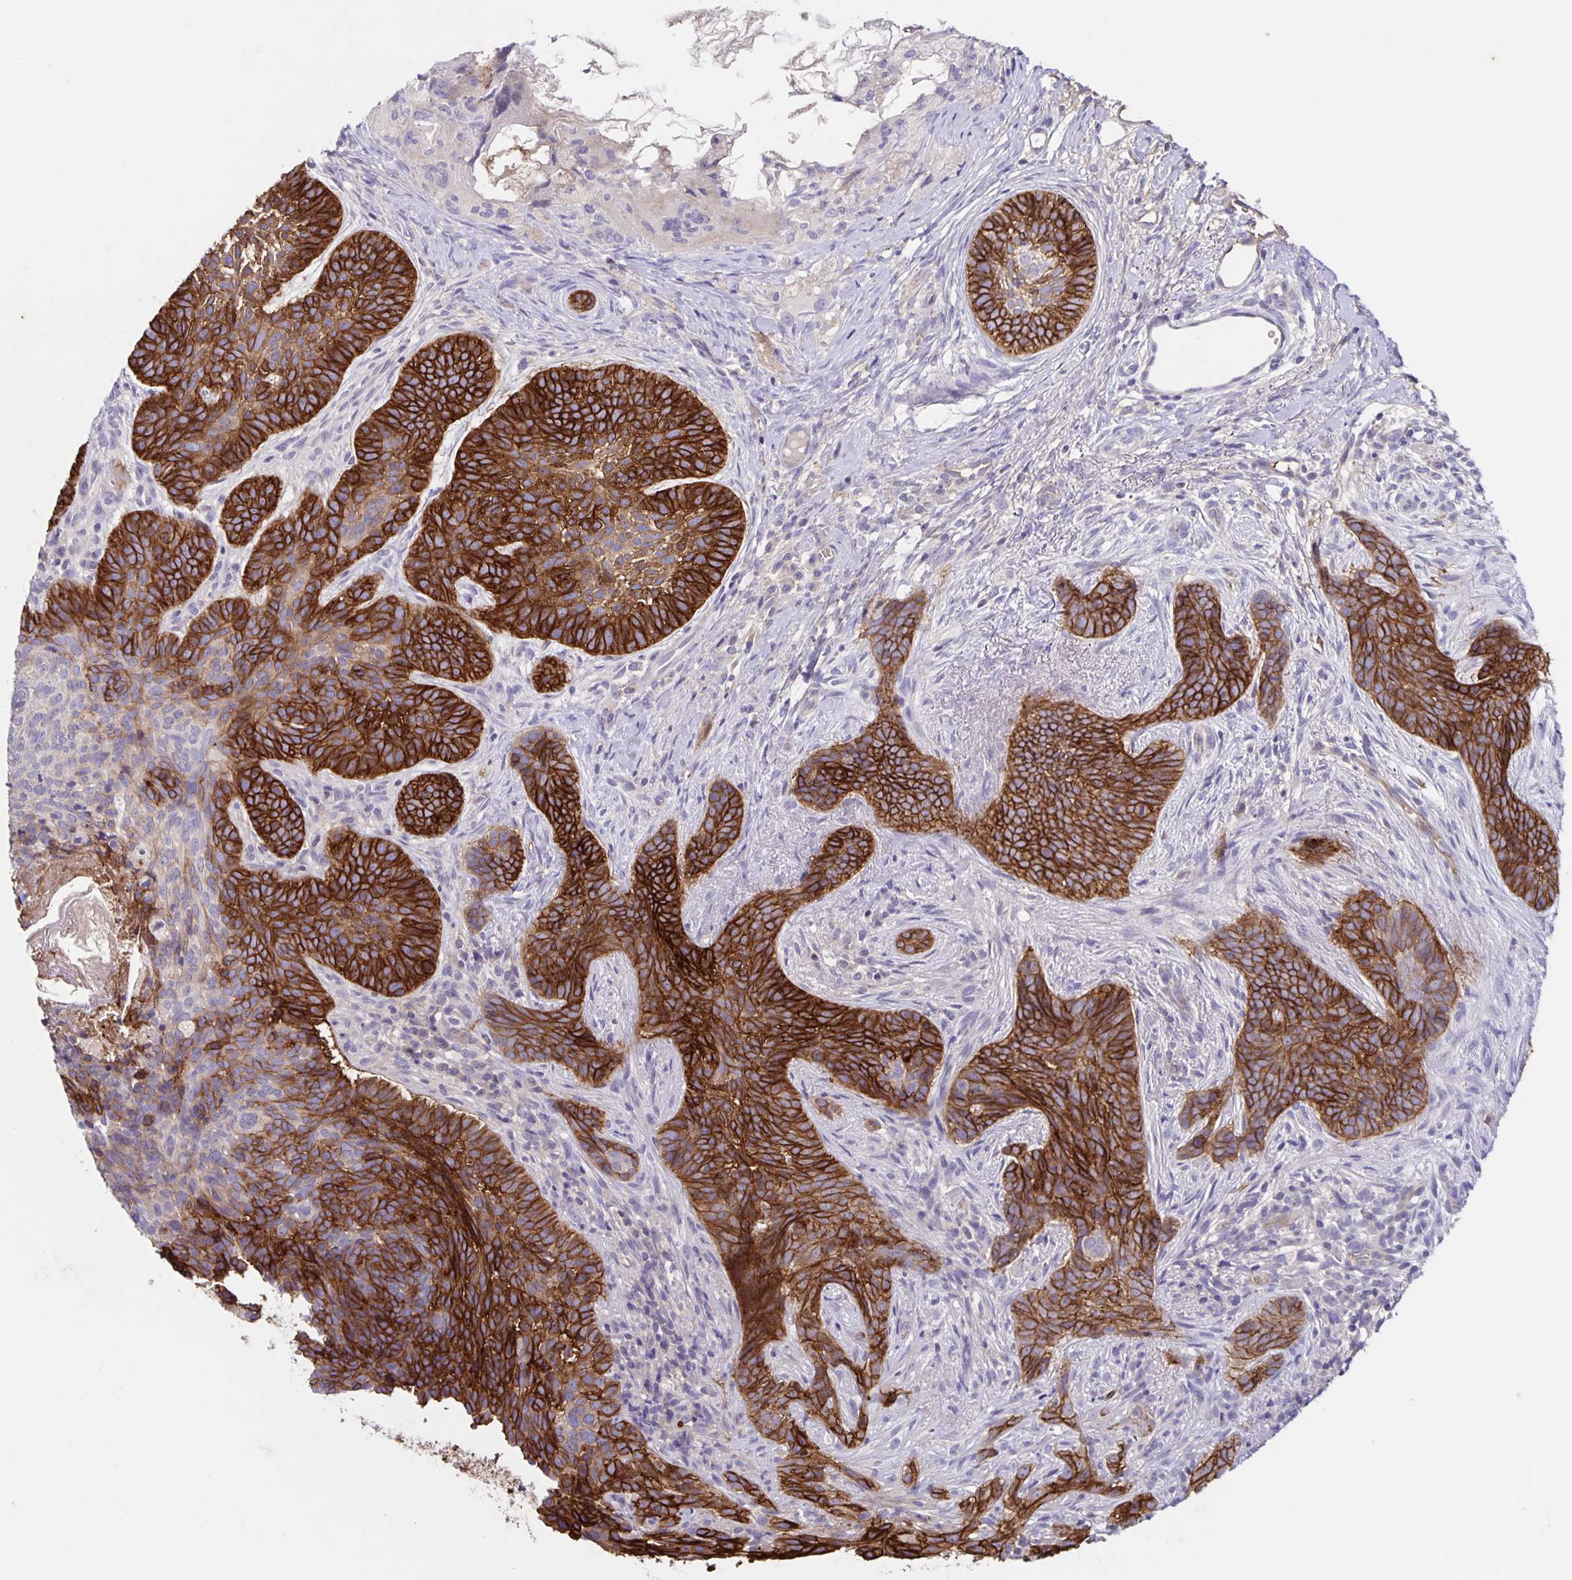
{"staining": {"intensity": "strong", "quantity": ">75%", "location": "cytoplasmic/membranous"}, "tissue": "skin cancer", "cell_type": "Tumor cells", "image_type": "cancer", "snomed": [{"axis": "morphology", "description": "Basal cell carcinoma"}, {"axis": "topography", "description": "Skin"}], "caption": "This image exhibits immunohistochemistry staining of skin cancer, with high strong cytoplasmic/membranous staining in approximately >75% of tumor cells.", "gene": "ITGA2", "patient": {"sex": "female", "age": 74}}